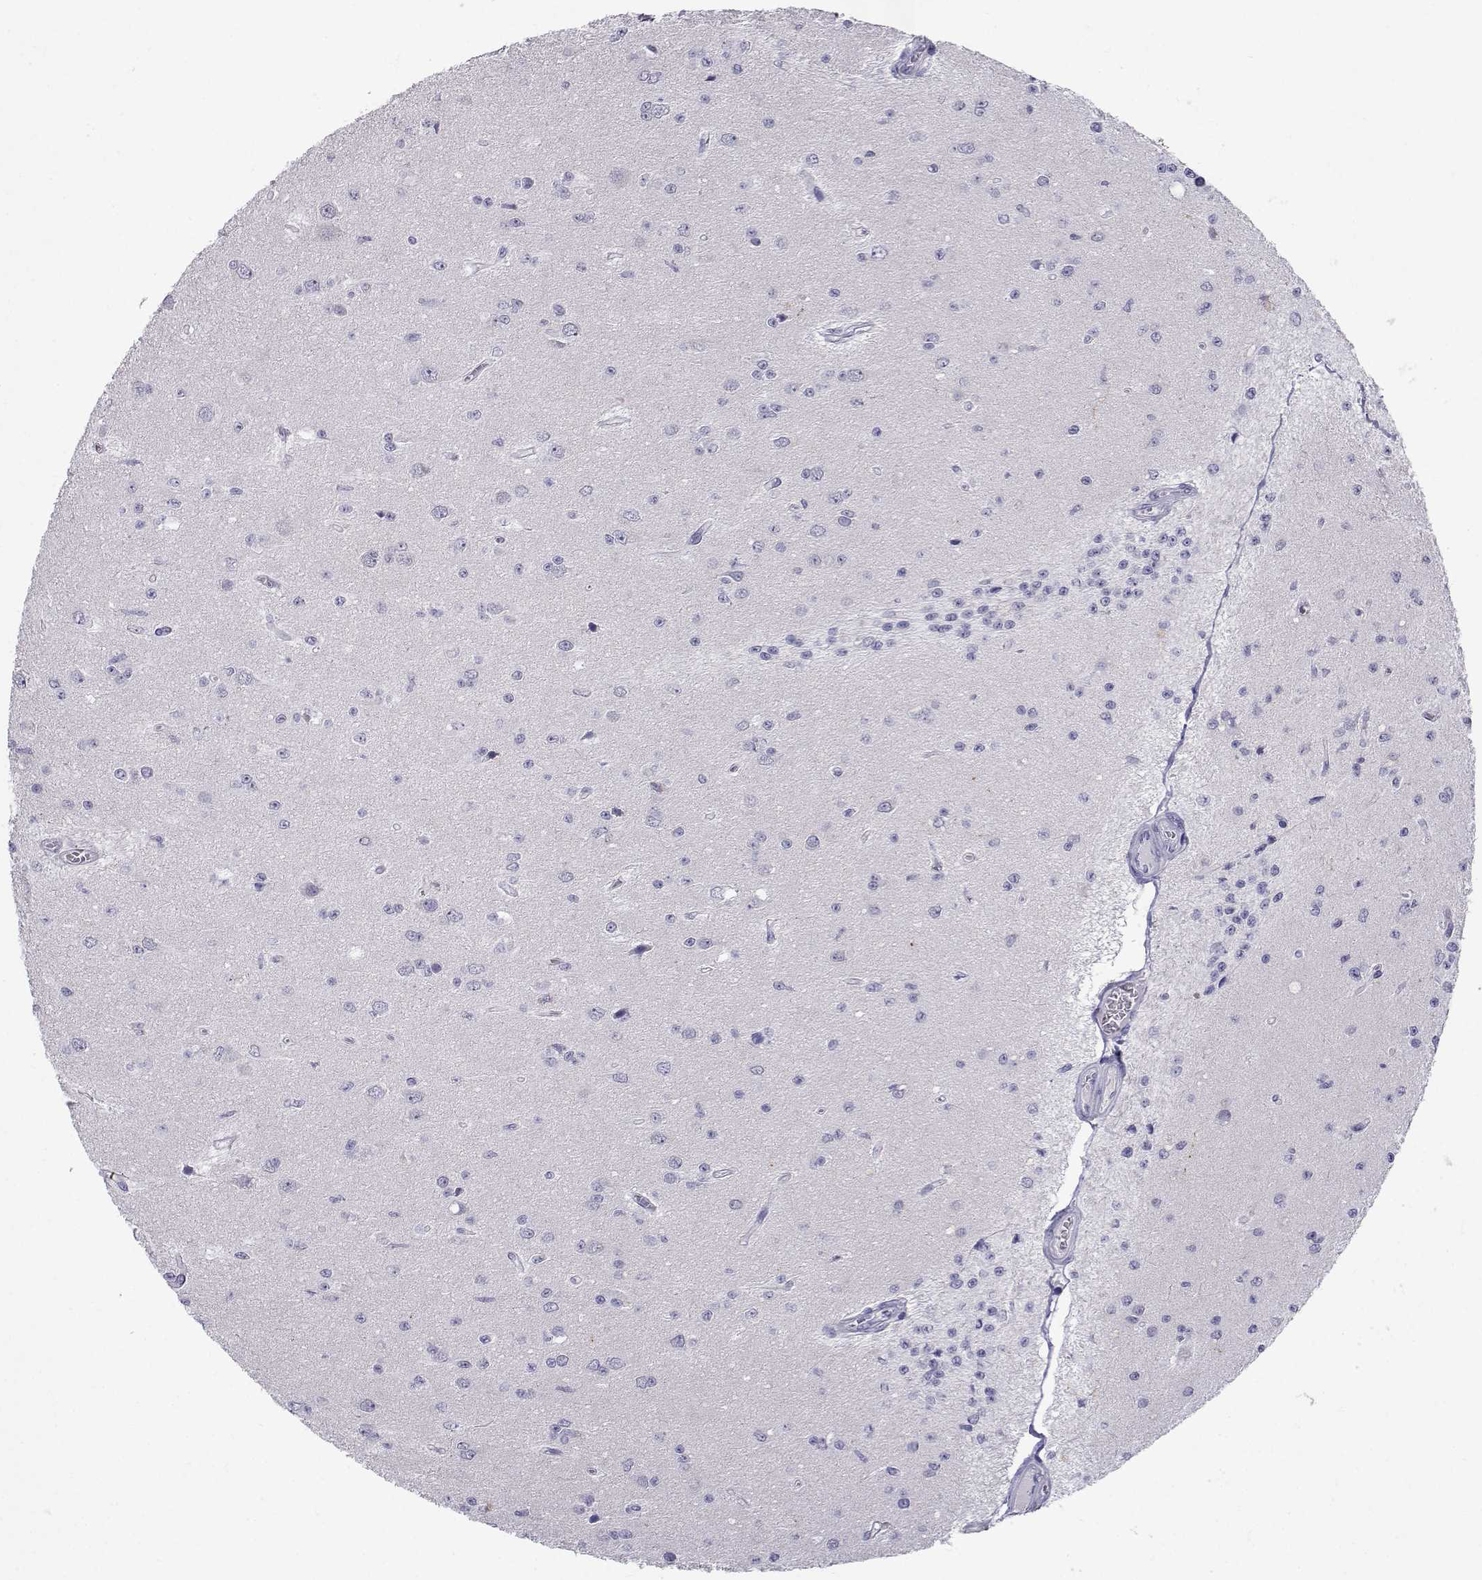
{"staining": {"intensity": "negative", "quantity": "none", "location": "none"}, "tissue": "glioma", "cell_type": "Tumor cells", "image_type": "cancer", "snomed": [{"axis": "morphology", "description": "Glioma, malignant, Low grade"}, {"axis": "topography", "description": "Brain"}], "caption": "DAB immunohistochemical staining of human low-grade glioma (malignant) displays no significant positivity in tumor cells. Brightfield microscopy of immunohistochemistry stained with DAB (3,3'-diaminobenzidine) (brown) and hematoxylin (blue), captured at high magnification.", "gene": "SLC6A3", "patient": {"sex": "female", "age": 45}}